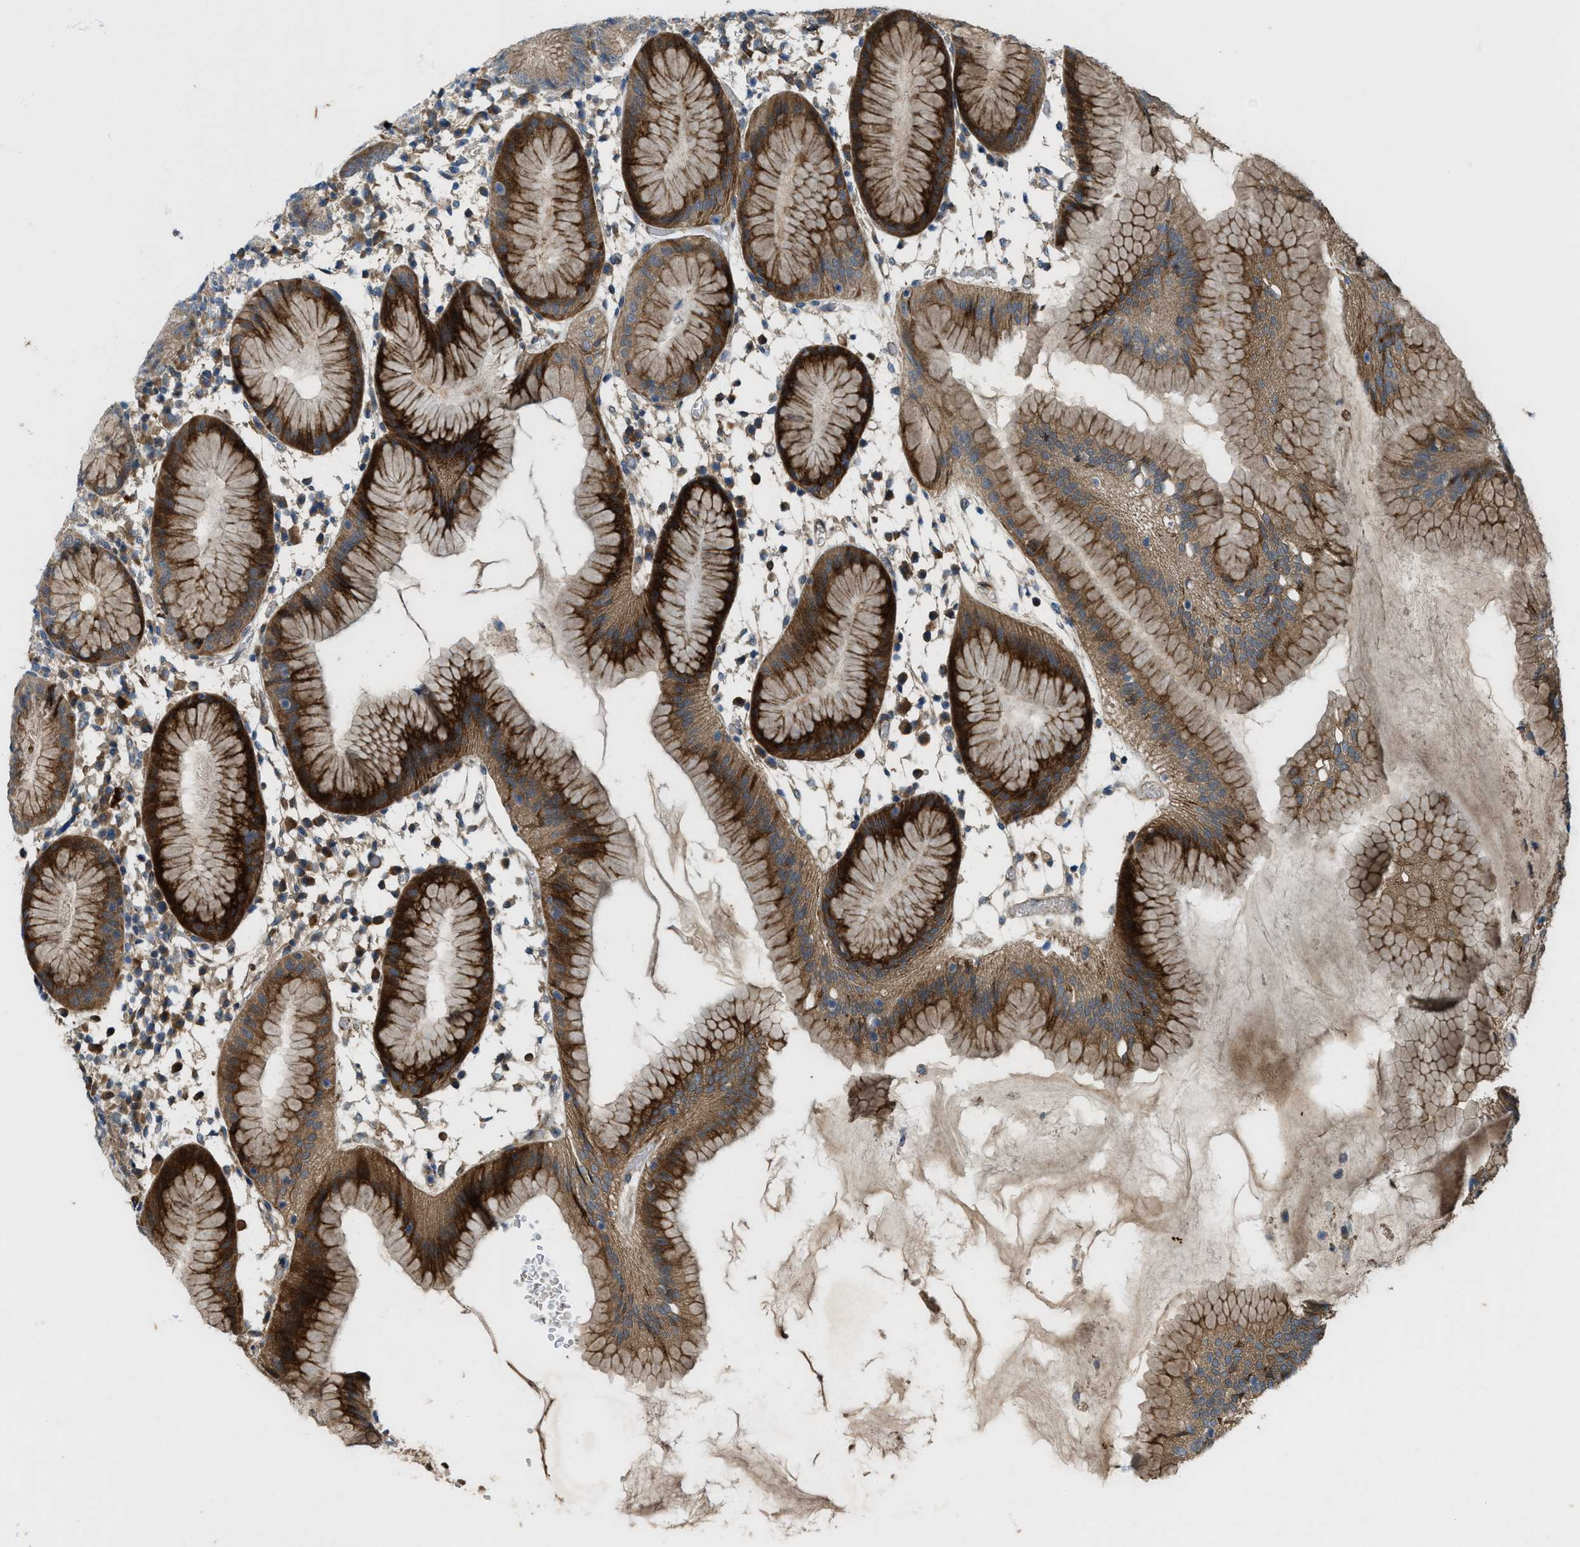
{"staining": {"intensity": "strong", "quantity": "25%-75%", "location": "cytoplasmic/membranous"}, "tissue": "stomach", "cell_type": "Glandular cells", "image_type": "normal", "snomed": [{"axis": "morphology", "description": "Normal tissue, NOS"}, {"axis": "topography", "description": "Stomach"}, {"axis": "topography", "description": "Stomach, lower"}], "caption": "DAB (3,3'-diaminobenzidine) immunohistochemical staining of unremarkable stomach reveals strong cytoplasmic/membranous protein positivity in about 25%-75% of glandular cells. The protein is shown in brown color, while the nuclei are stained blue.", "gene": "LRRC72", "patient": {"sex": "female", "age": 75}}